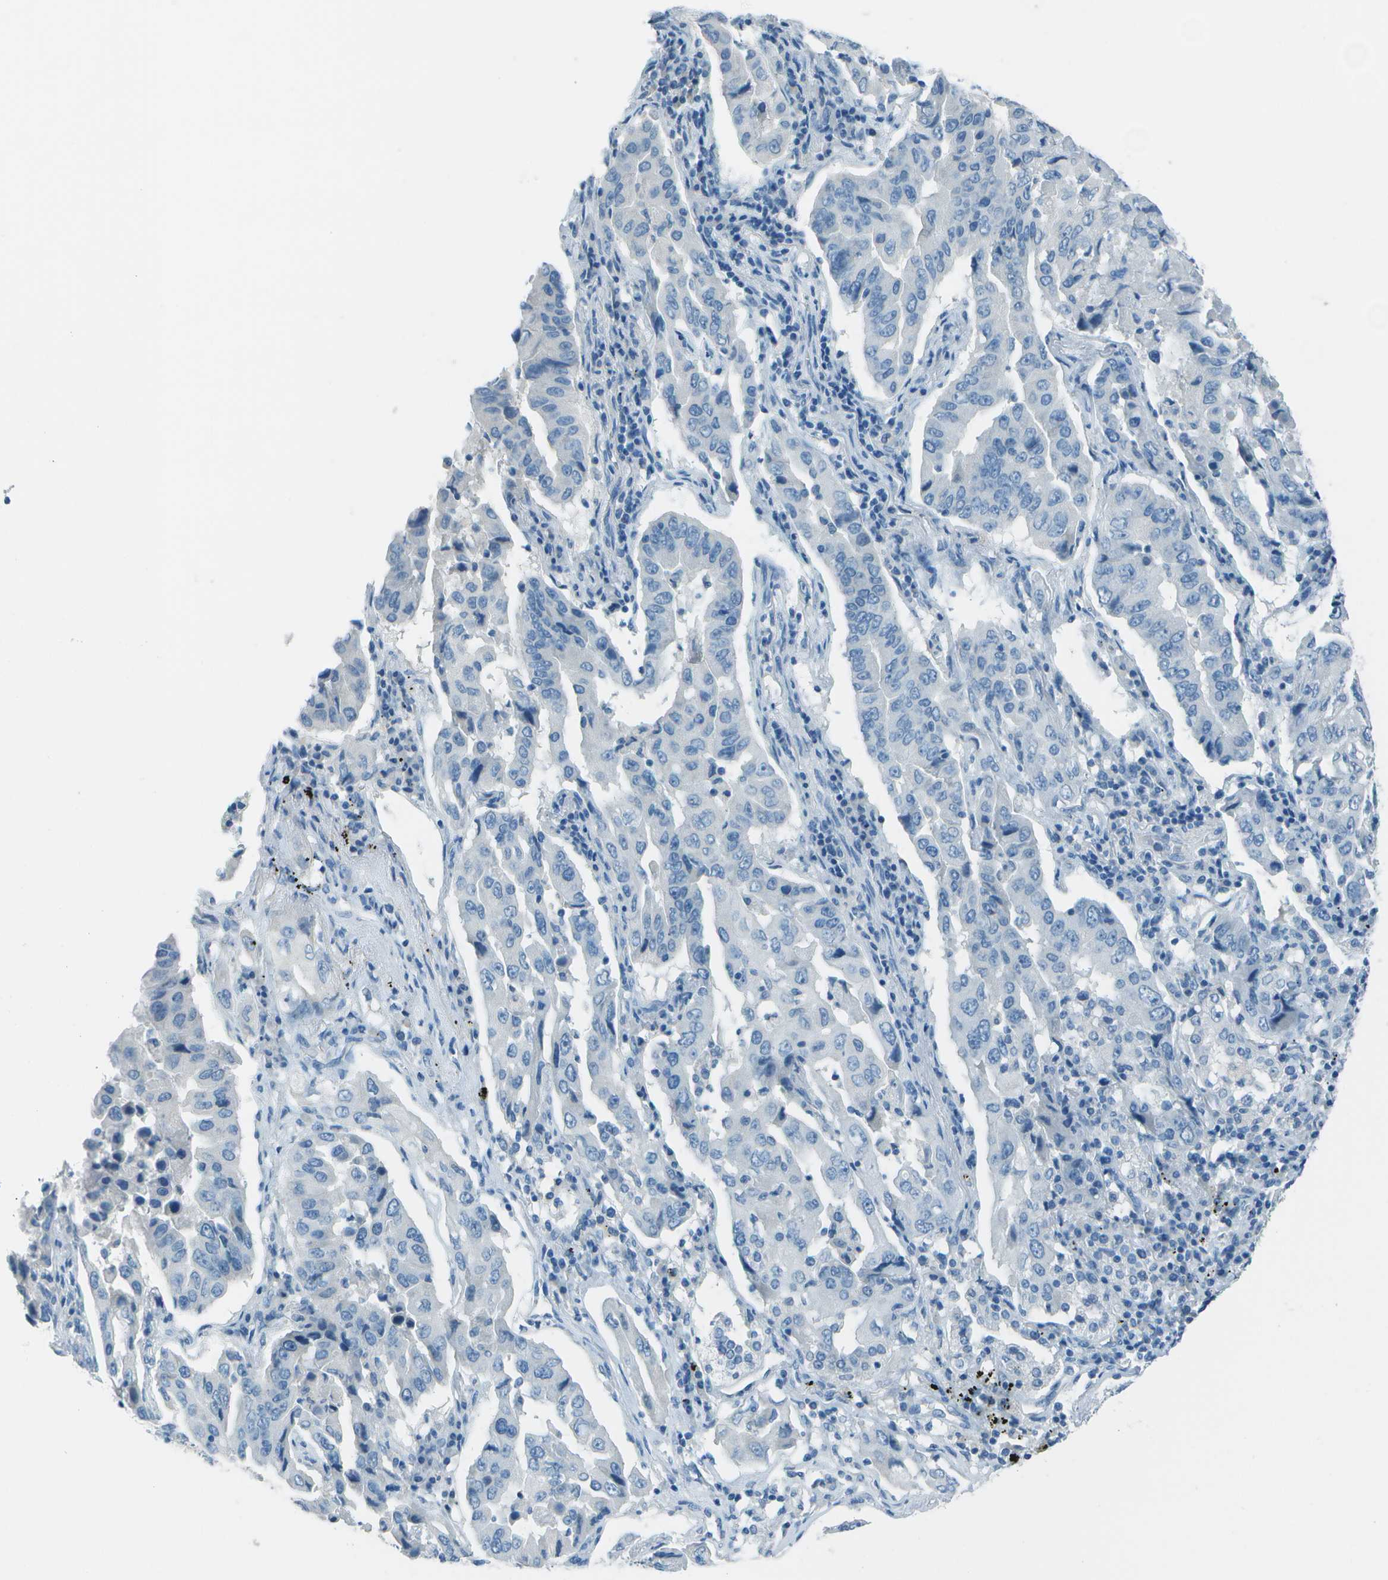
{"staining": {"intensity": "negative", "quantity": "none", "location": "none"}, "tissue": "lung cancer", "cell_type": "Tumor cells", "image_type": "cancer", "snomed": [{"axis": "morphology", "description": "Adenocarcinoma, NOS"}, {"axis": "topography", "description": "Lung"}], "caption": "The IHC image has no significant staining in tumor cells of lung cancer tissue.", "gene": "FGF1", "patient": {"sex": "female", "age": 65}}